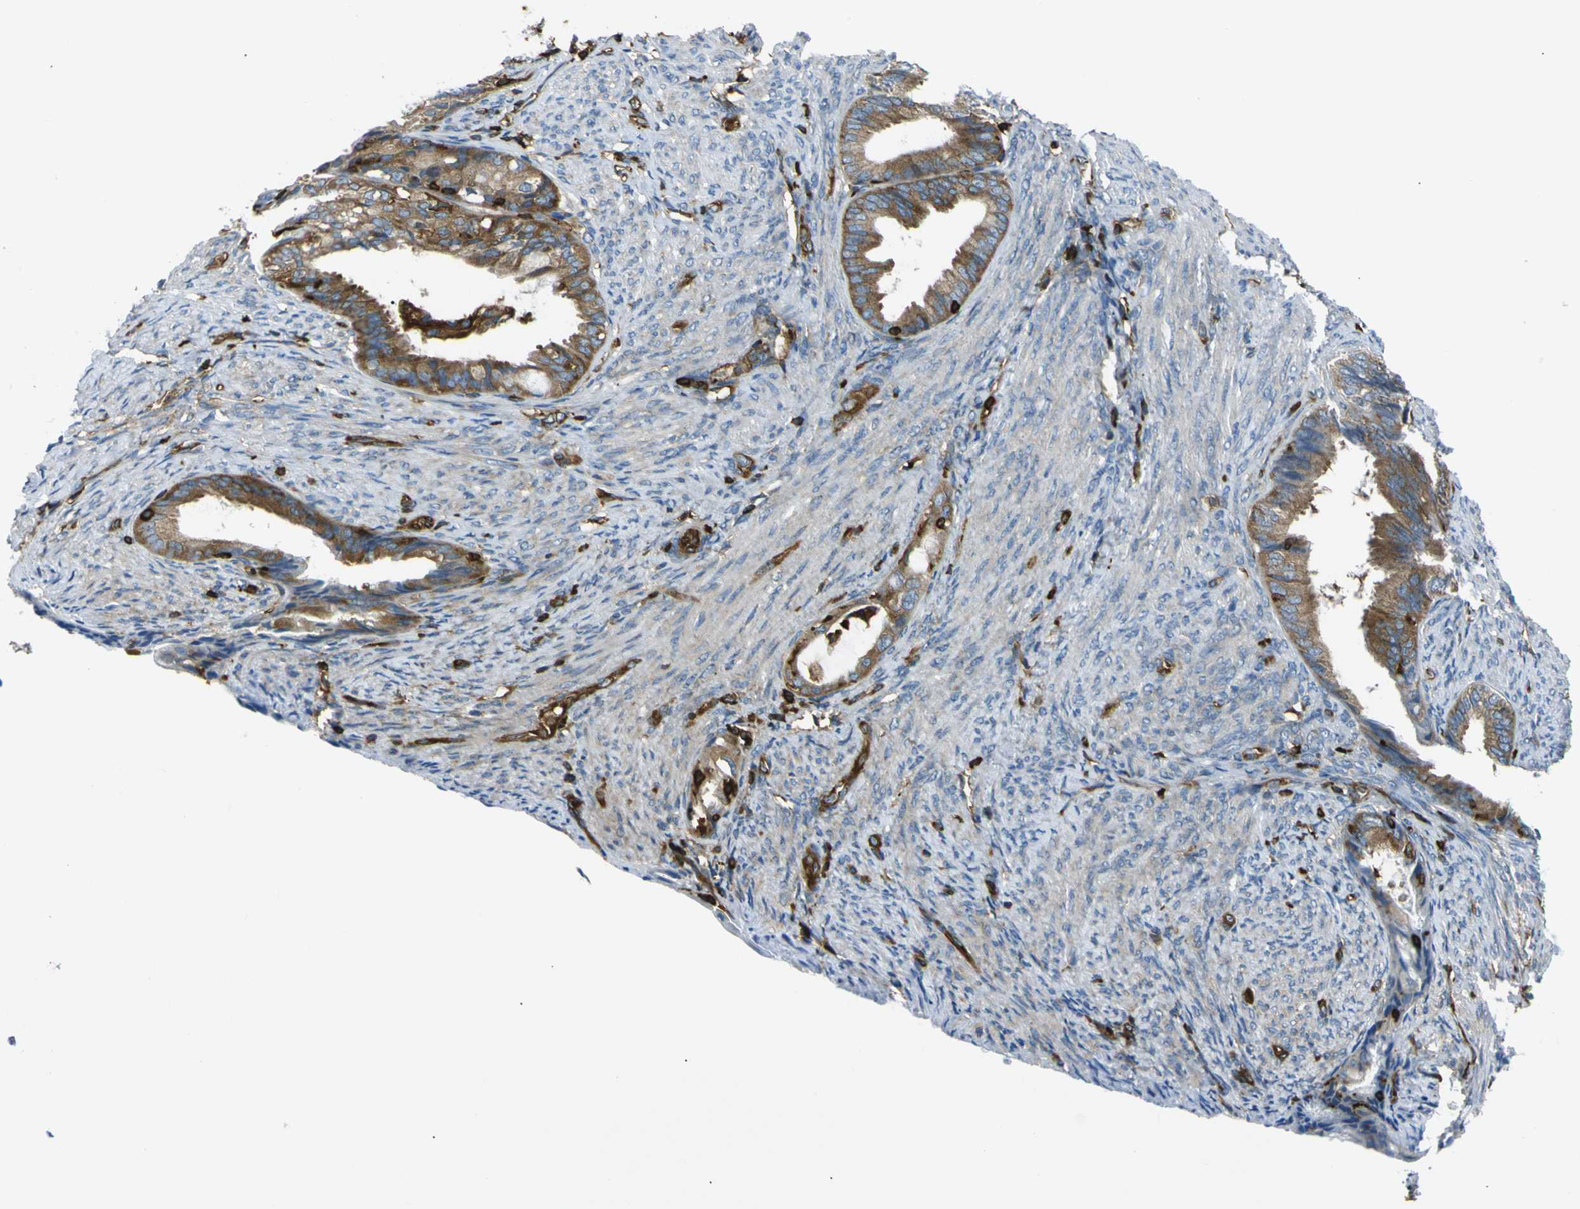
{"staining": {"intensity": "moderate", "quantity": ">75%", "location": "cytoplasmic/membranous"}, "tissue": "endometrial cancer", "cell_type": "Tumor cells", "image_type": "cancer", "snomed": [{"axis": "morphology", "description": "Adenocarcinoma, NOS"}, {"axis": "topography", "description": "Endometrium"}], "caption": "Immunohistochemistry (DAB (3,3'-diaminobenzidine)) staining of human adenocarcinoma (endometrial) exhibits moderate cytoplasmic/membranous protein positivity in about >75% of tumor cells.", "gene": "ARHGEF1", "patient": {"sex": "female", "age": 86}}